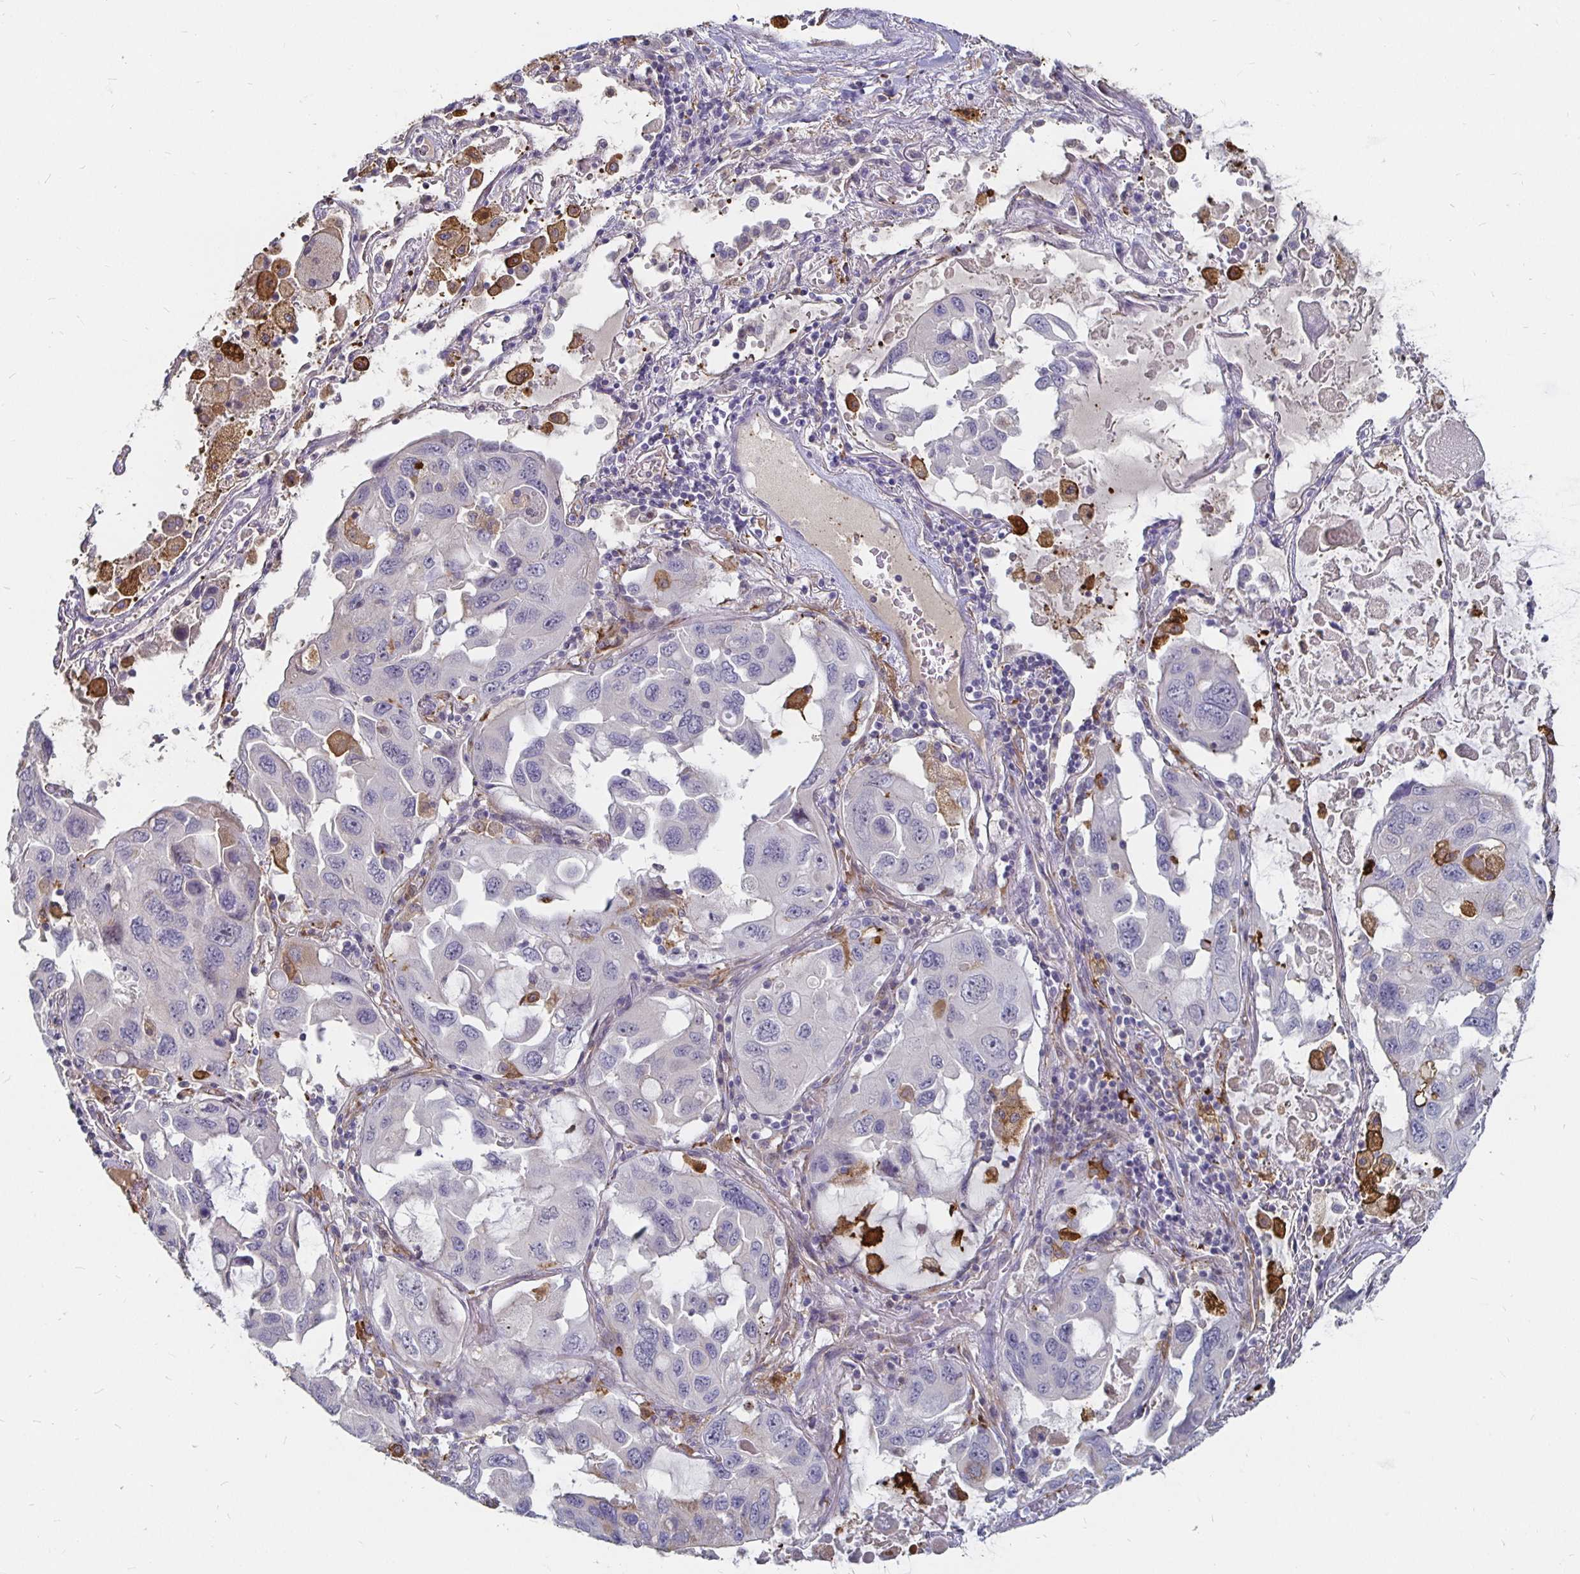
{"staining": {"intensity": "moderate", "quantity": "<25%", "location": "cytoplasmic/membranous"}, "tissue": "lung cancer", "cell_type": "Tumor cells", "image_type": "cancer", "snomed": [{"axis": "morphology", "description": "Squamous cell carcinoma, NOS"}, {"axis": "topography", "description": "Lung"}], "caption": "Brown immunohistochemical staining in human lung cancer demonstrates moderate cytoplasmic/membranous staining in about <25% of tumor cells. Nuclei are stained in blue.", "gene": "CCDC85A", "patient": {"sex": "female", "age": 73}}